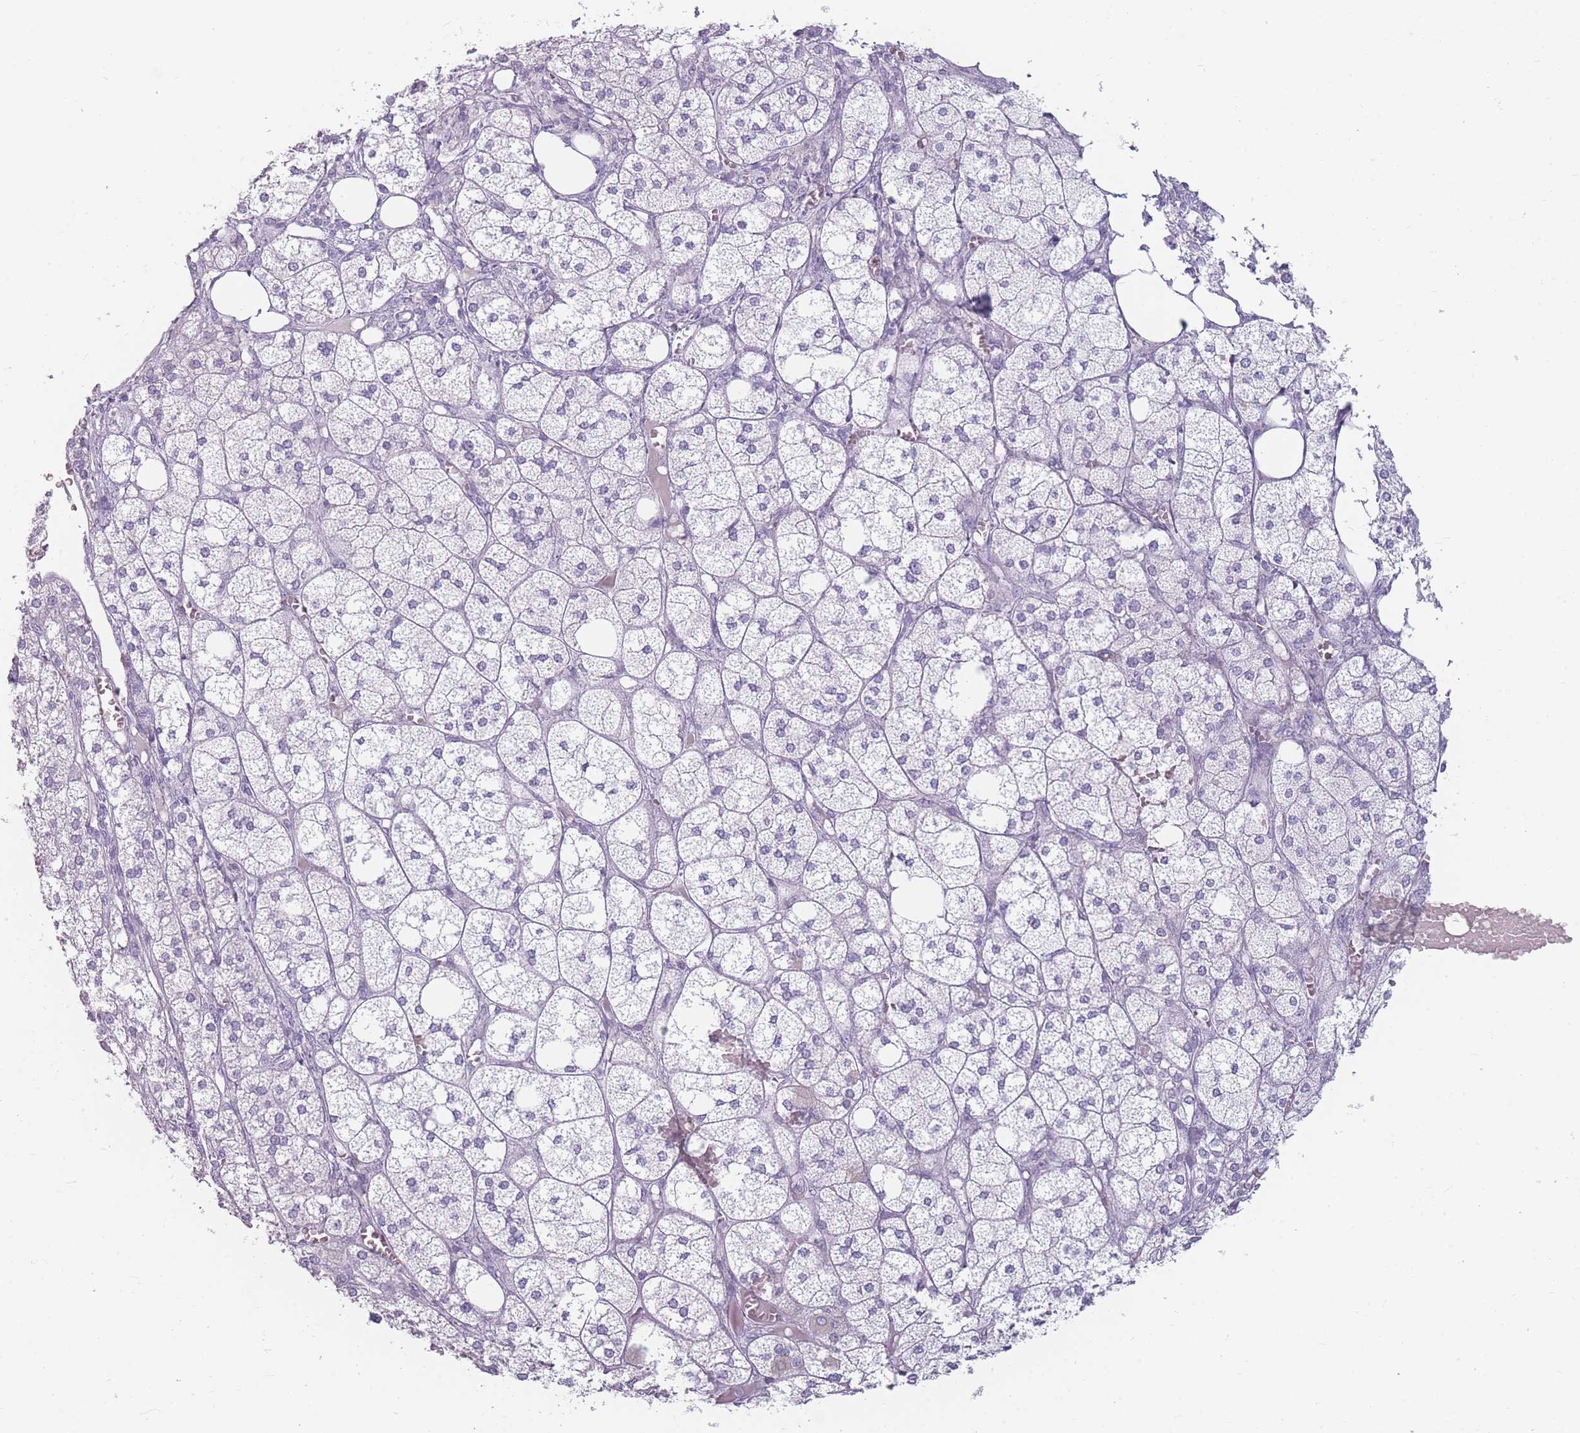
{"staining": {"intensity": "negative", "quantity": "none", "location": "none"}, "tissue": "adrenal gland", "cell_type": "Glandular cells", "image_type": "normal", "snomed": [{"axis": "morphology", "description": "Normal tissue, NOS"}, {"axis": "topography", "description": "Adrenal gland"}], "caption": "The histopathology image shows no staining of glandular cells in benign adrenal gland.", "gene": "CCNO", "patient": {"sex": "female", "age": 61}}